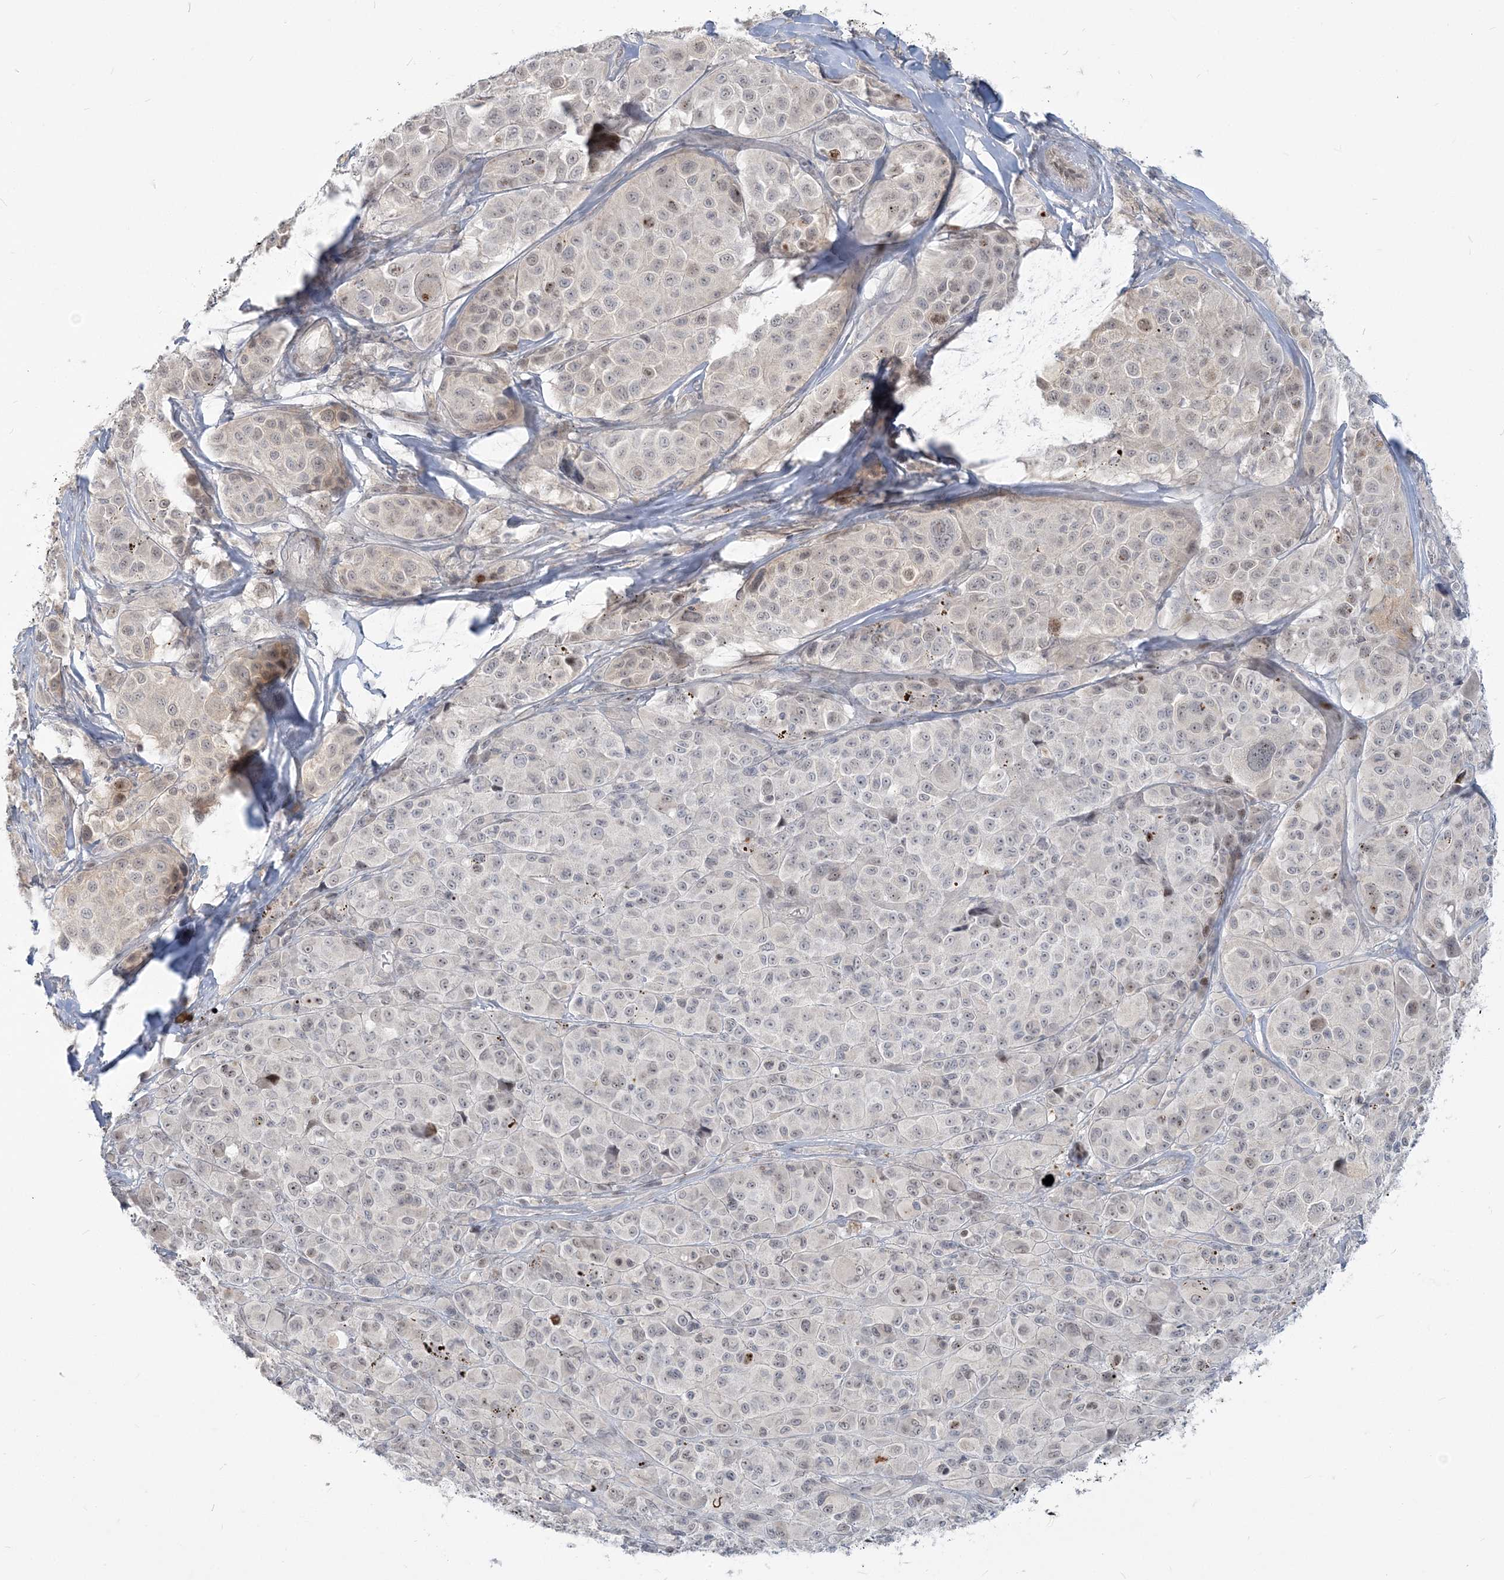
{"staining": {"intensity": "weak", "quantity": "<25%", "location": "cytoplasmic/membranous,nuclear"}, "tissue": "melanoma", "cell_type": "Tumor cells", "image_type": "cancer", "snomed": [{"axis": "morphology", "description": "Malignant melanoma, NOS"}, {"axis": "topography", "description": "Skin of trunk"}], "caption": "This is an immunohistochemistry (IHC) image of human melanoma. There is no staining in tumor cells.", "gene": "SDAD1", "patient": {"sex": "male", "age": 71}}